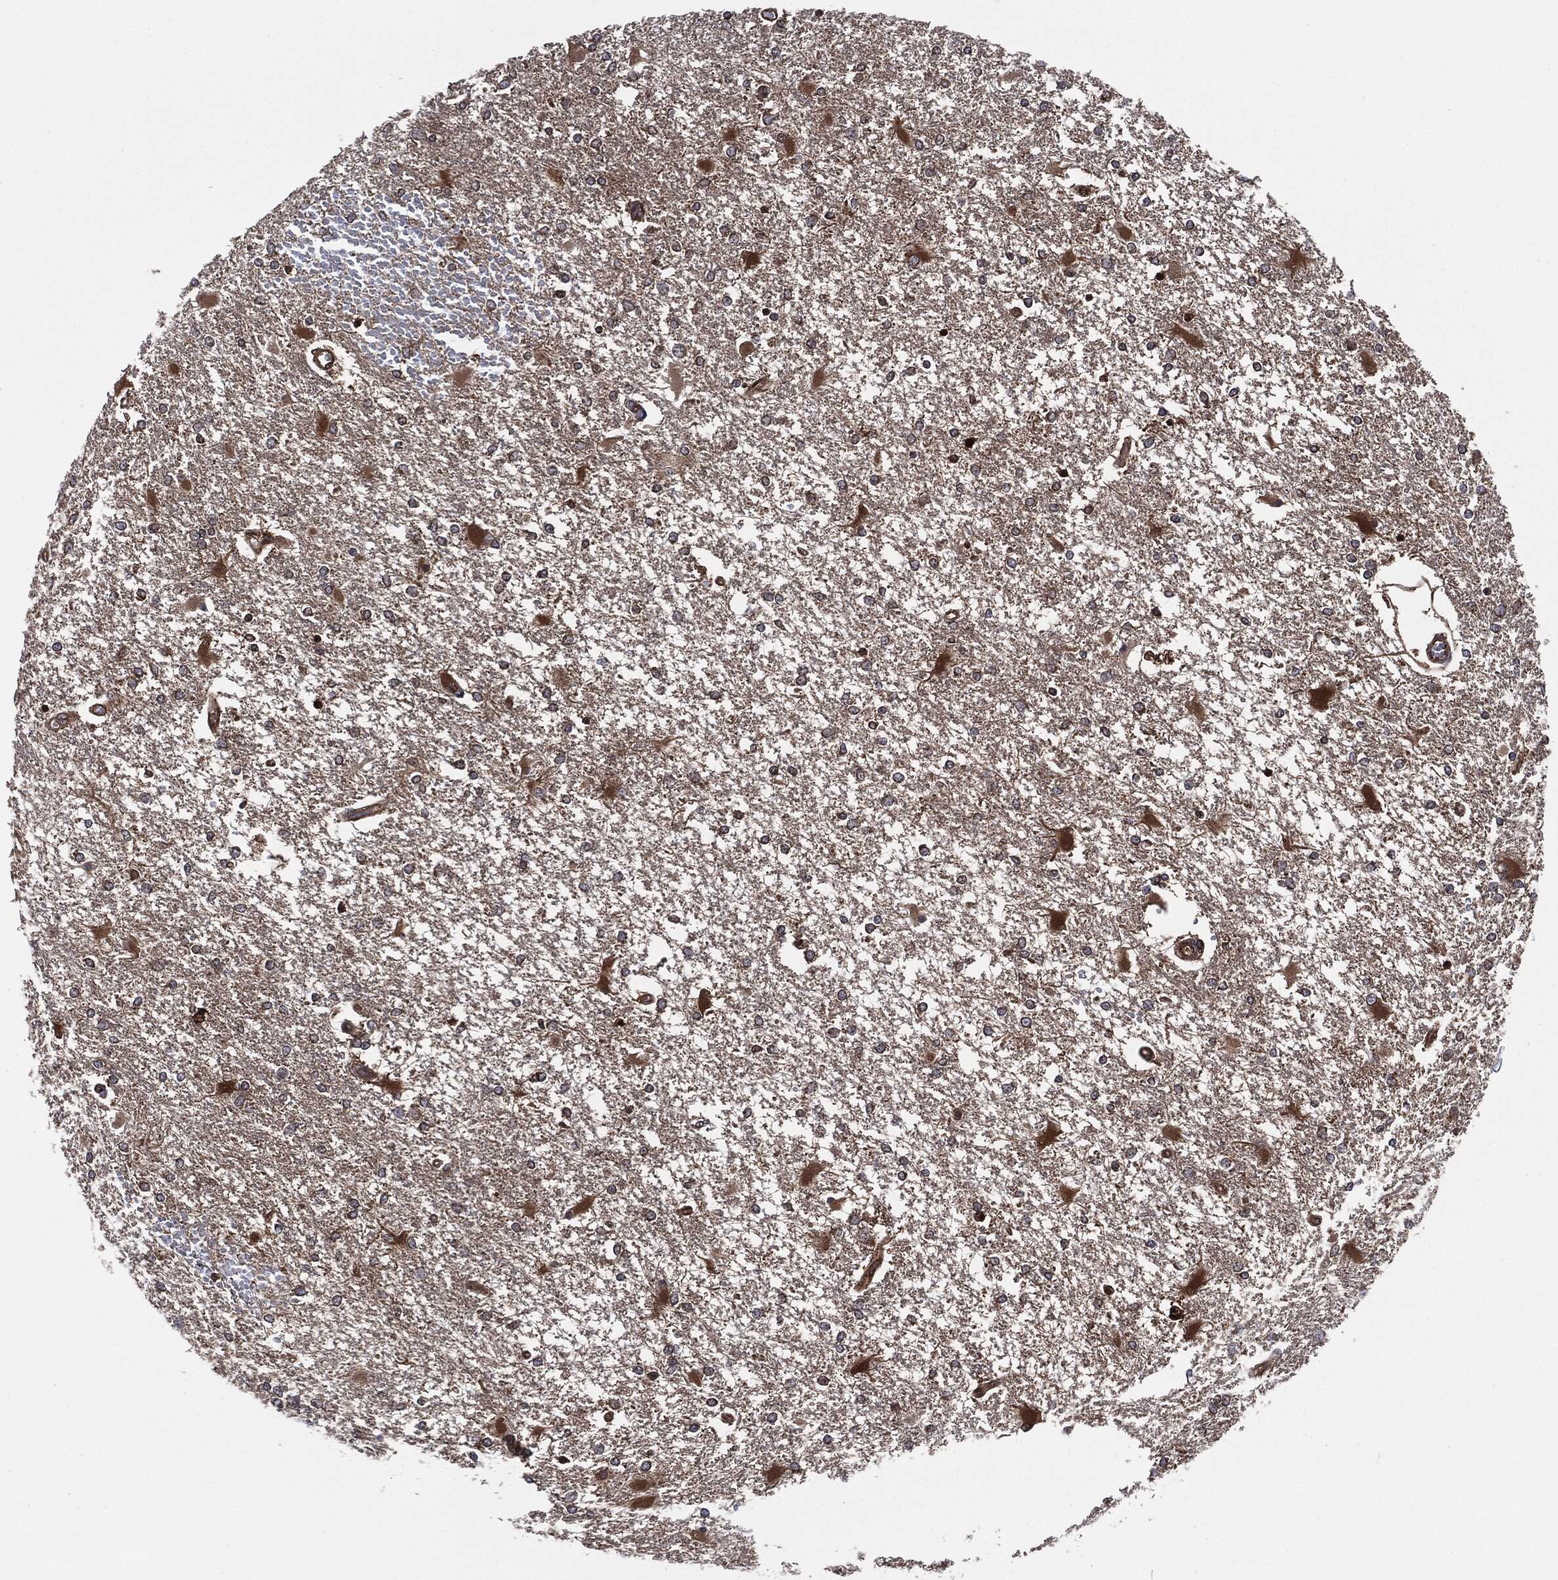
{"staining": {"intensity": "negative", "quantity": "none", "location": "none"}, "tissue": "glioma", "cell_type": "Tumor cells", "image_type": "cancer", "snomed": [{"axis": "morphology", "description": "Glioma, malignant, High grade"}, {"axis": "topography", "description": "Cerebral cortex"}], "caption": "Human glioma stained for a protein using IHC demonstrates no expression in tumor cells.", "gene": "XPNPEP1", "patient": {"sex": "male", "age": 79}}